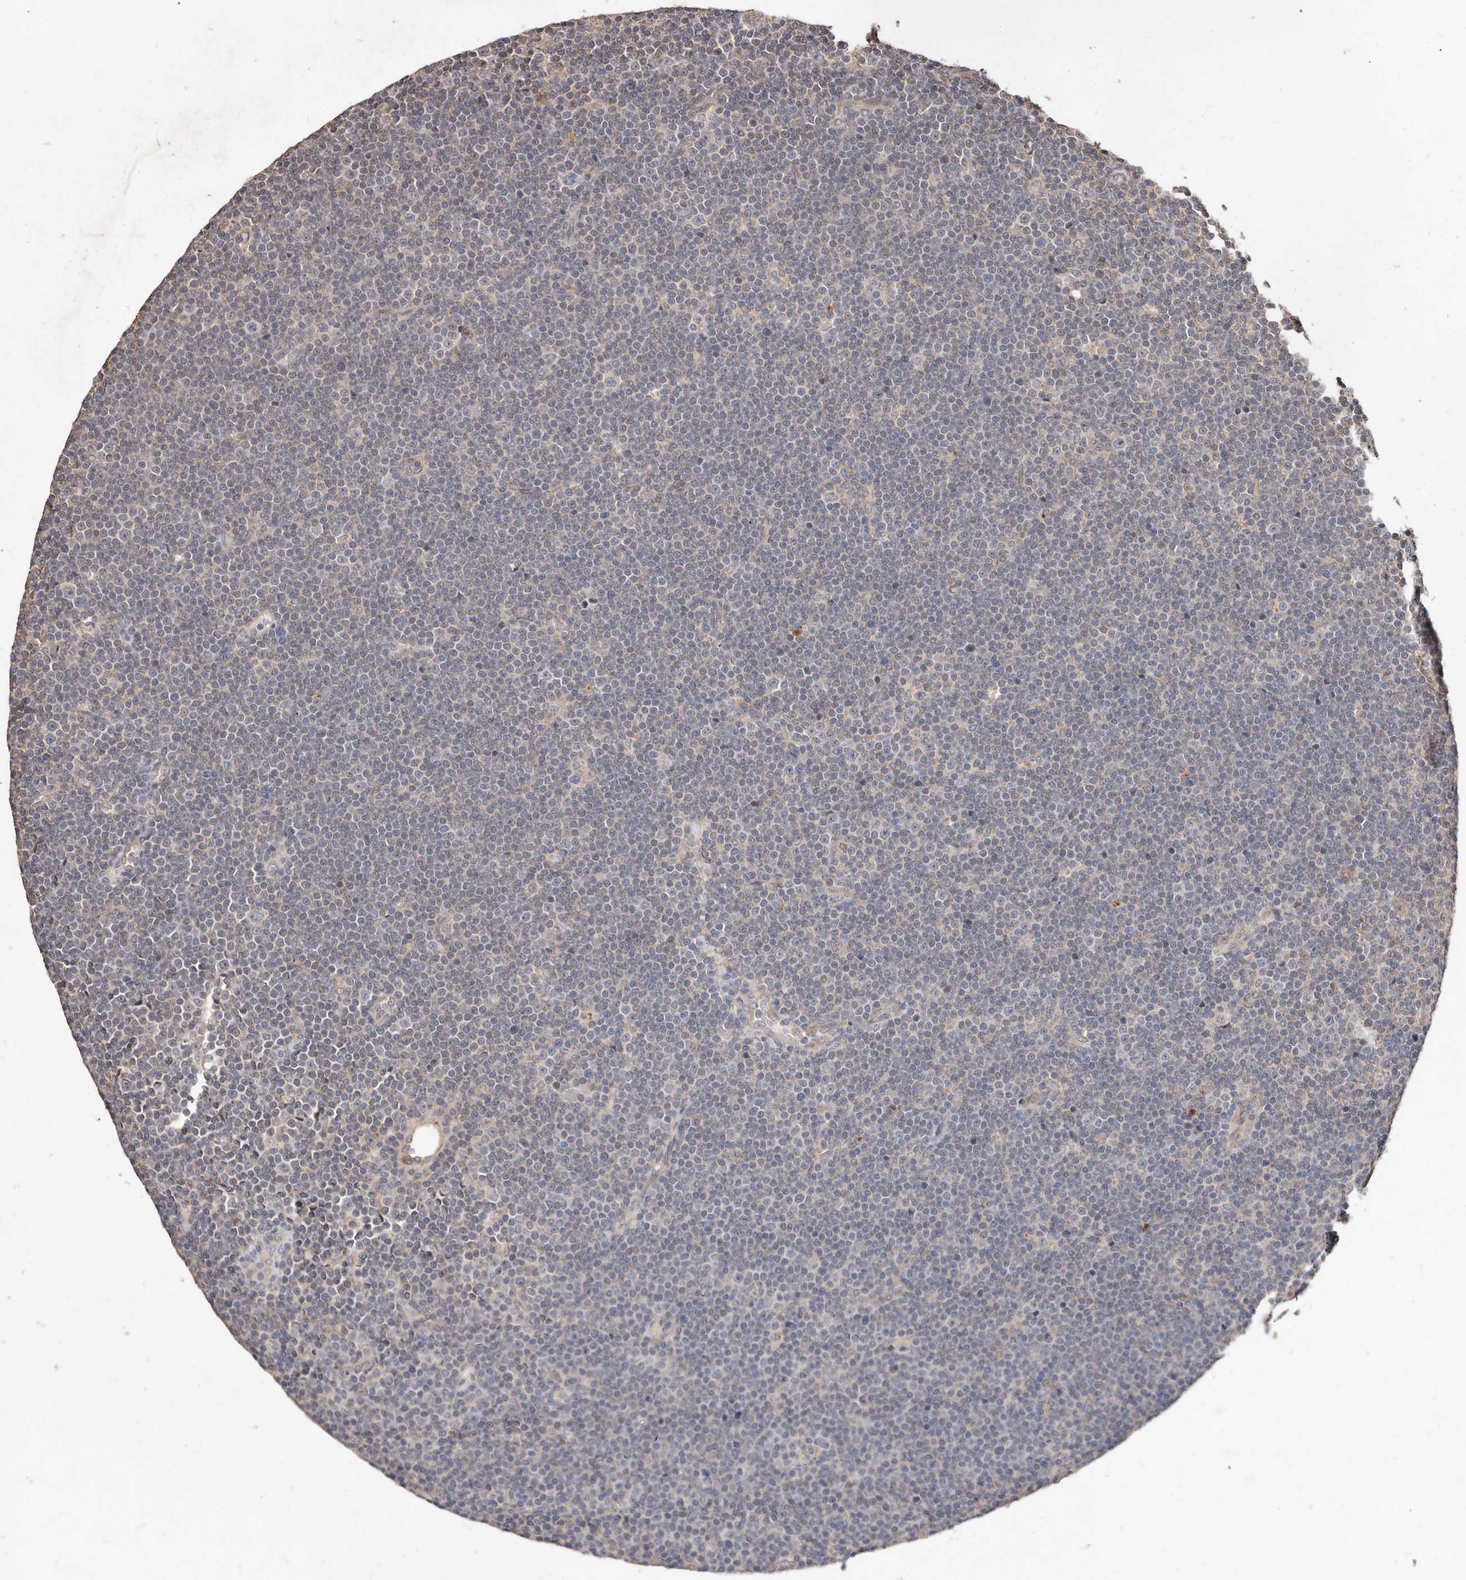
{"staining": {"intensity": "negative", "quantity": "none", "location": "none"}, "tissue": "lymphoma", "cell_type": "Tumor cells", "image_type": "cancer", "snomed": [{"axis": "morphology", "description": "Malignant lymphoma, non-Hodgkin's type, Low grade"}, {"axis": "topography", "description": "Lymph node"}], "caption": "Immunohistochemistry (IHC) histopathology image of neoplastic tissue: human lymphoma stained with DAB (3,3'-diaminobenzidine) exhibits no significant protein positivity in tumor cells.", "gene": "THBS3", "patient": {"sex": "female", "age": 67}}